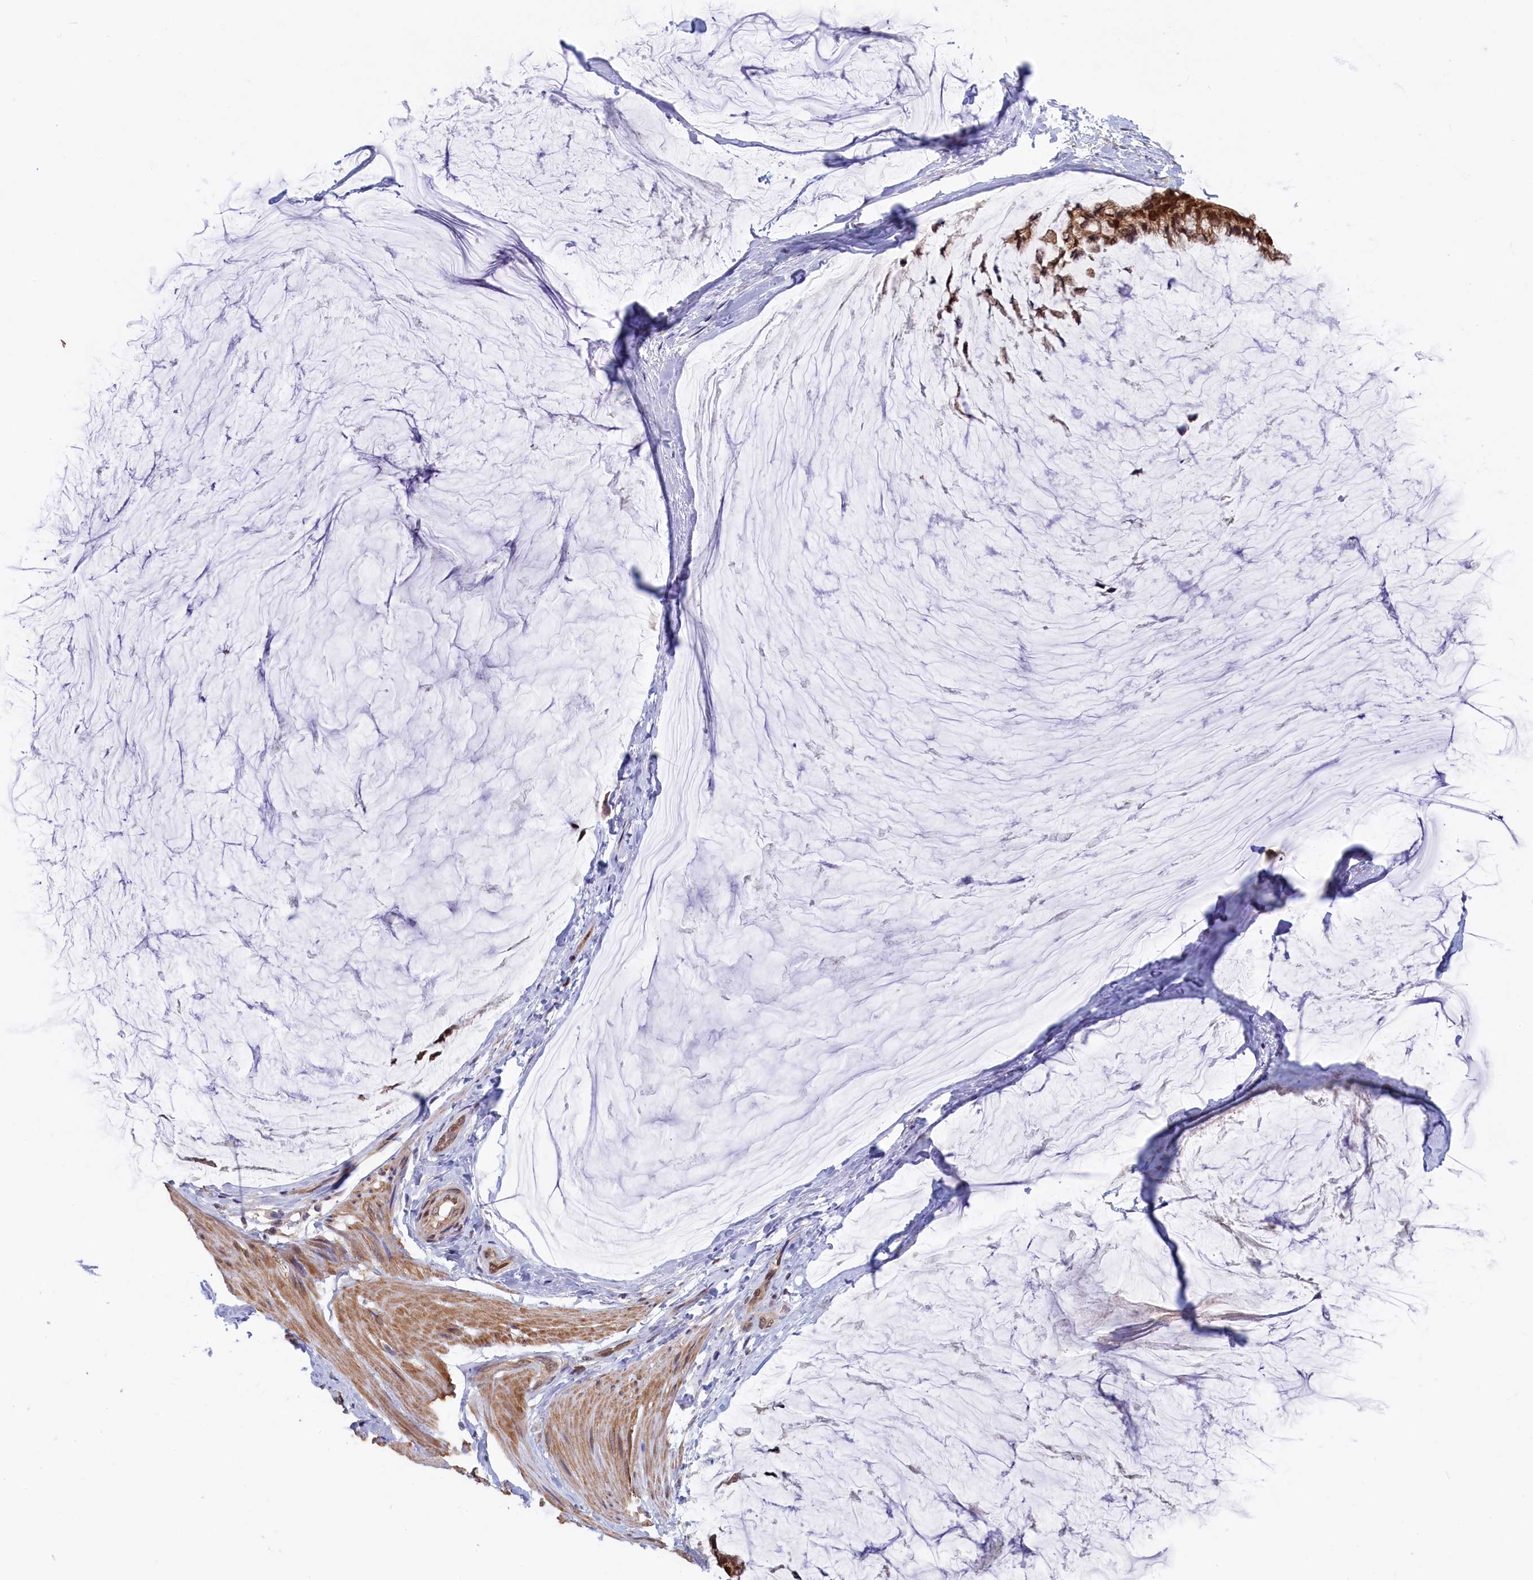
{"staining": {"intensity": "strong", "quantity": ">75%", "location": "cytoplasmic/membranous,nuclear"}, "tissue": "ovarian cancer", "cell_type": "Tumor cells", "image_type": "cancer", "snomed": [{"axis": "morphology", "description": "Cystadenocarcinoma, mucinous, NOS"}, {"axis": "topography", "description": "Ovary"}], "caption": "Immunohistochemical staining of ovarian cancer (mucinous cystadenocarcinoma) reveals high levels of strong cytoplasmic/membranous and nuclear protein expression in approximately >75% of tumor cells.", "gene": "JPT2", "patient": {"sex": "female", "age": 39}}